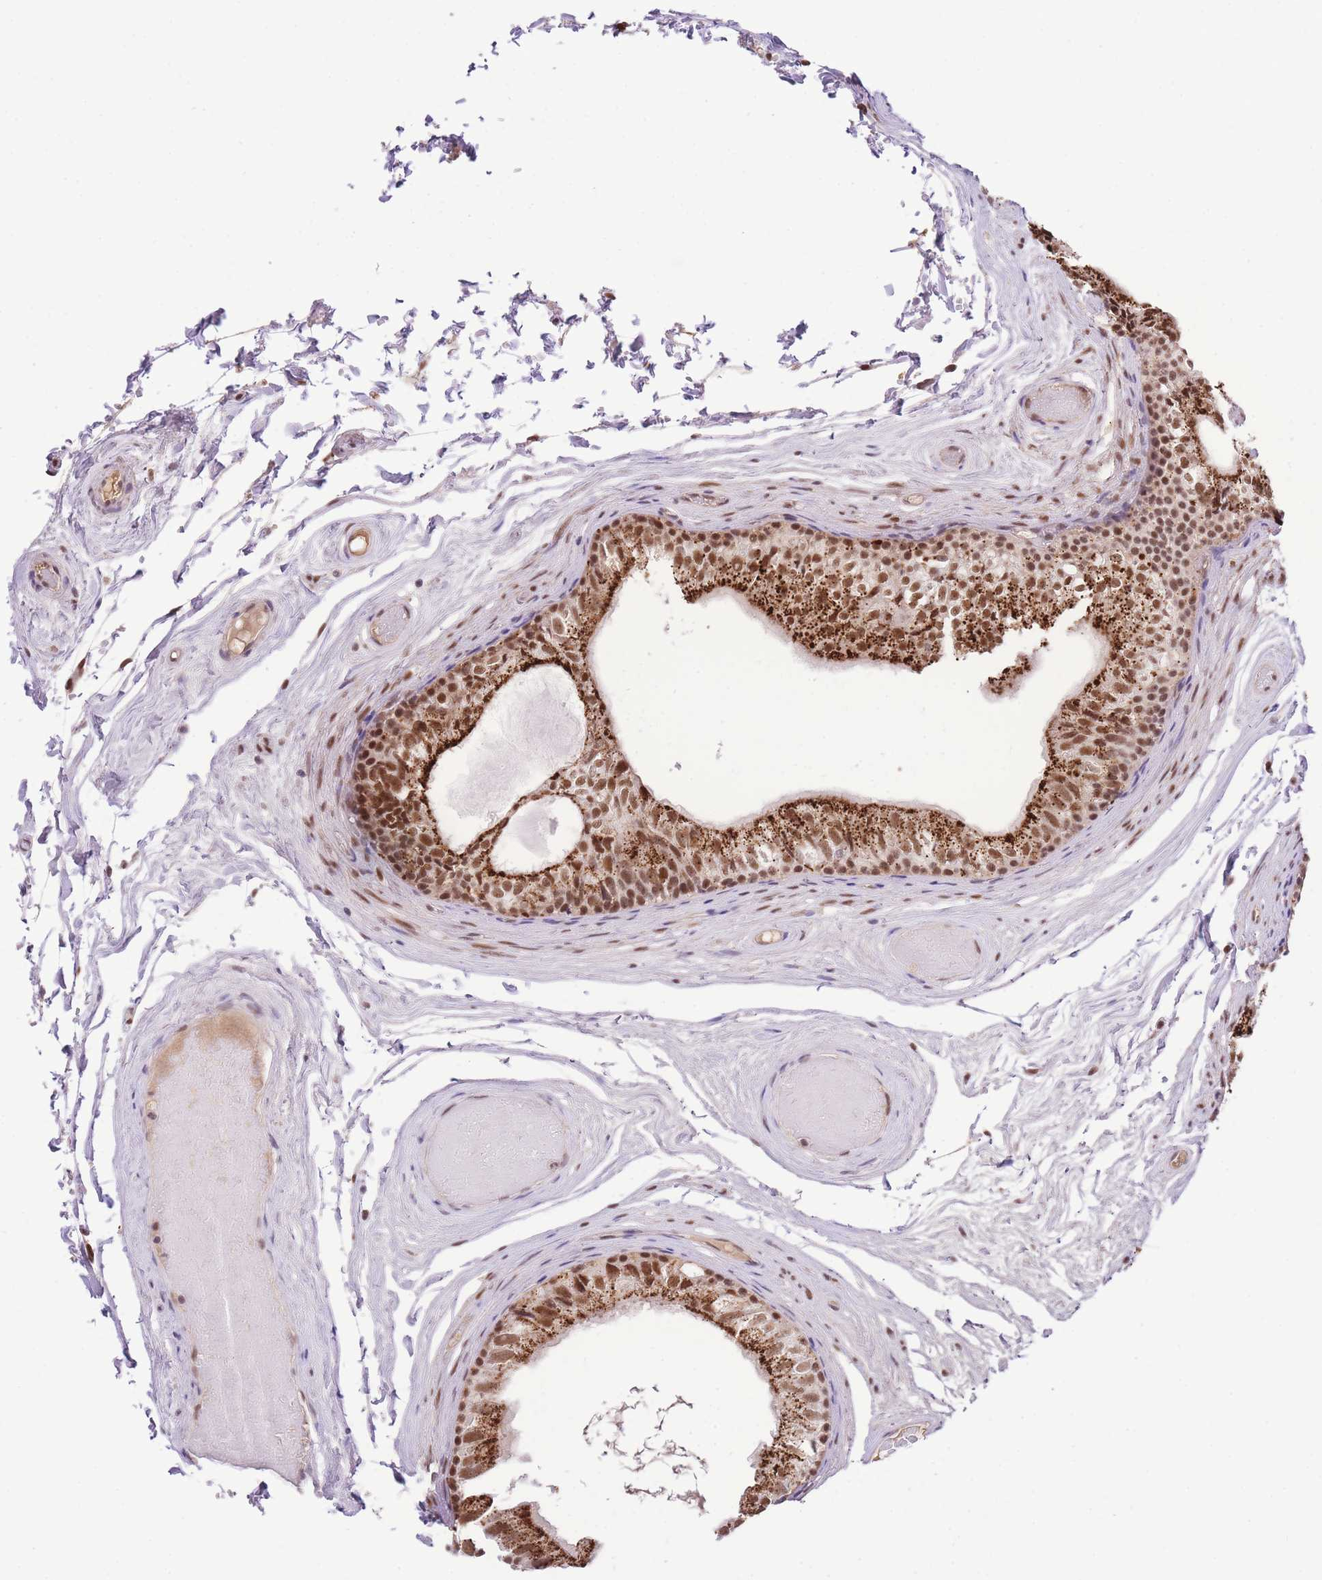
{"staining": {"intensity": "strong", "quantity": ">75%", "location": "cytoplasmic/membranous,nuclear"}, "tissue": "epididymis", "cell_type": "Glandular cells", "image_type": "normal", "snomed": [{"axis": "morphology", "description": "Normal tissue, NOS"}, {"axis": "topography", "description": "Epididymis"}], "caption": "The image exhibits a brown stain indicating the presence of a protein in the cytoplasmic/membranous,nuclear of glandular cells in epididymis.", "gene": "UBXN7", "patient": {"sex": "male", "age": 79}}